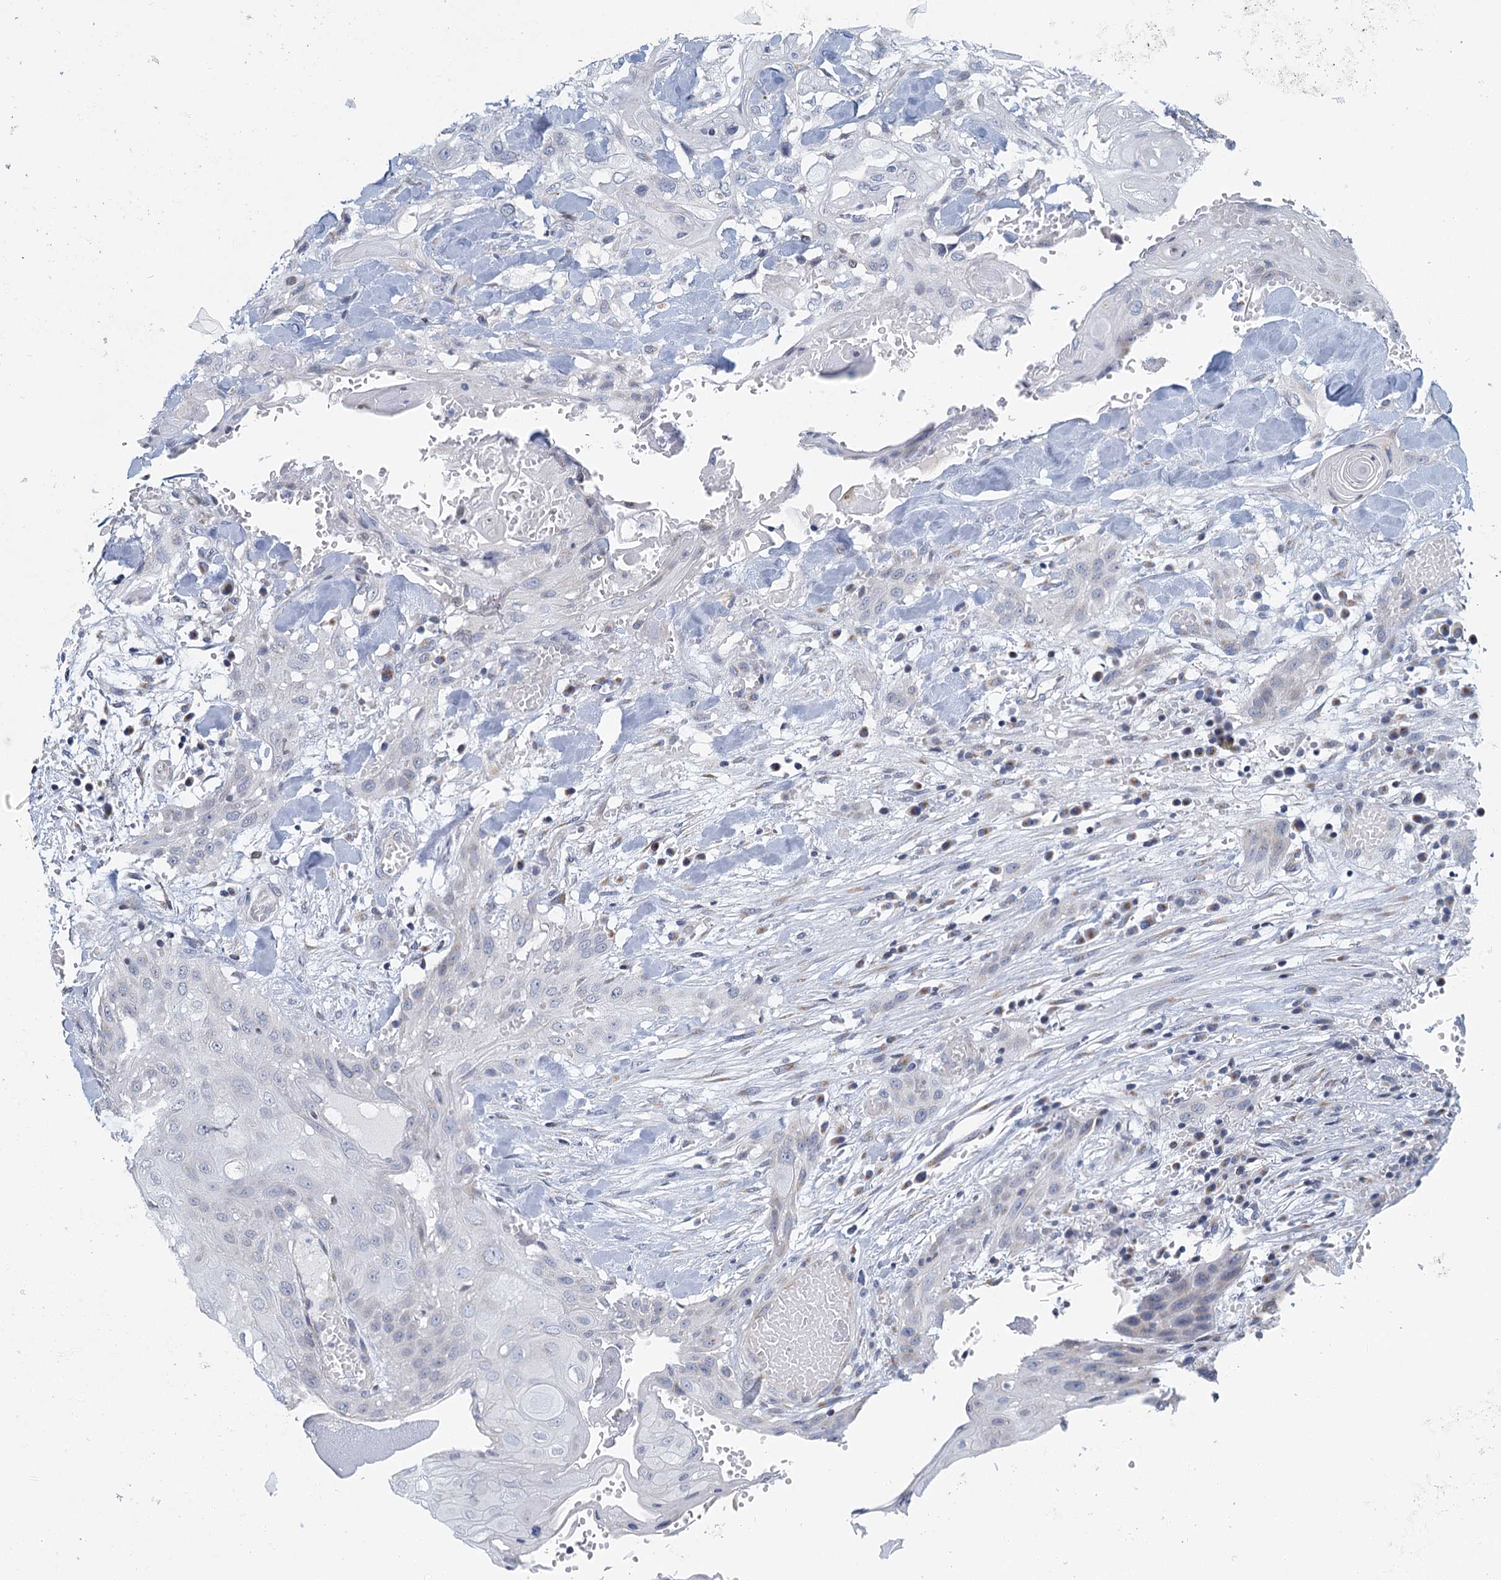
{"staining": {"intensity": "negative", "quantity": "none", "location": "none"}, "tissue": "head and neck cancer", "cell_type": "Tumor cells", "image_type": "cancer", "snomed": [{"axis": "morphology", "description": "Squamous cell carcinoma, NOS"}, {"axis": "topography", "description": "Head-Neck"}], "caption": "Histopathology image shows no significant protein positivity in tumor cells of head and neck cancer. (Immunohistochemistry (ihc), brightfield microscopy, high magnification).", "gene": "ZNF527", "patient": {"sex": "female", "age": 43}}